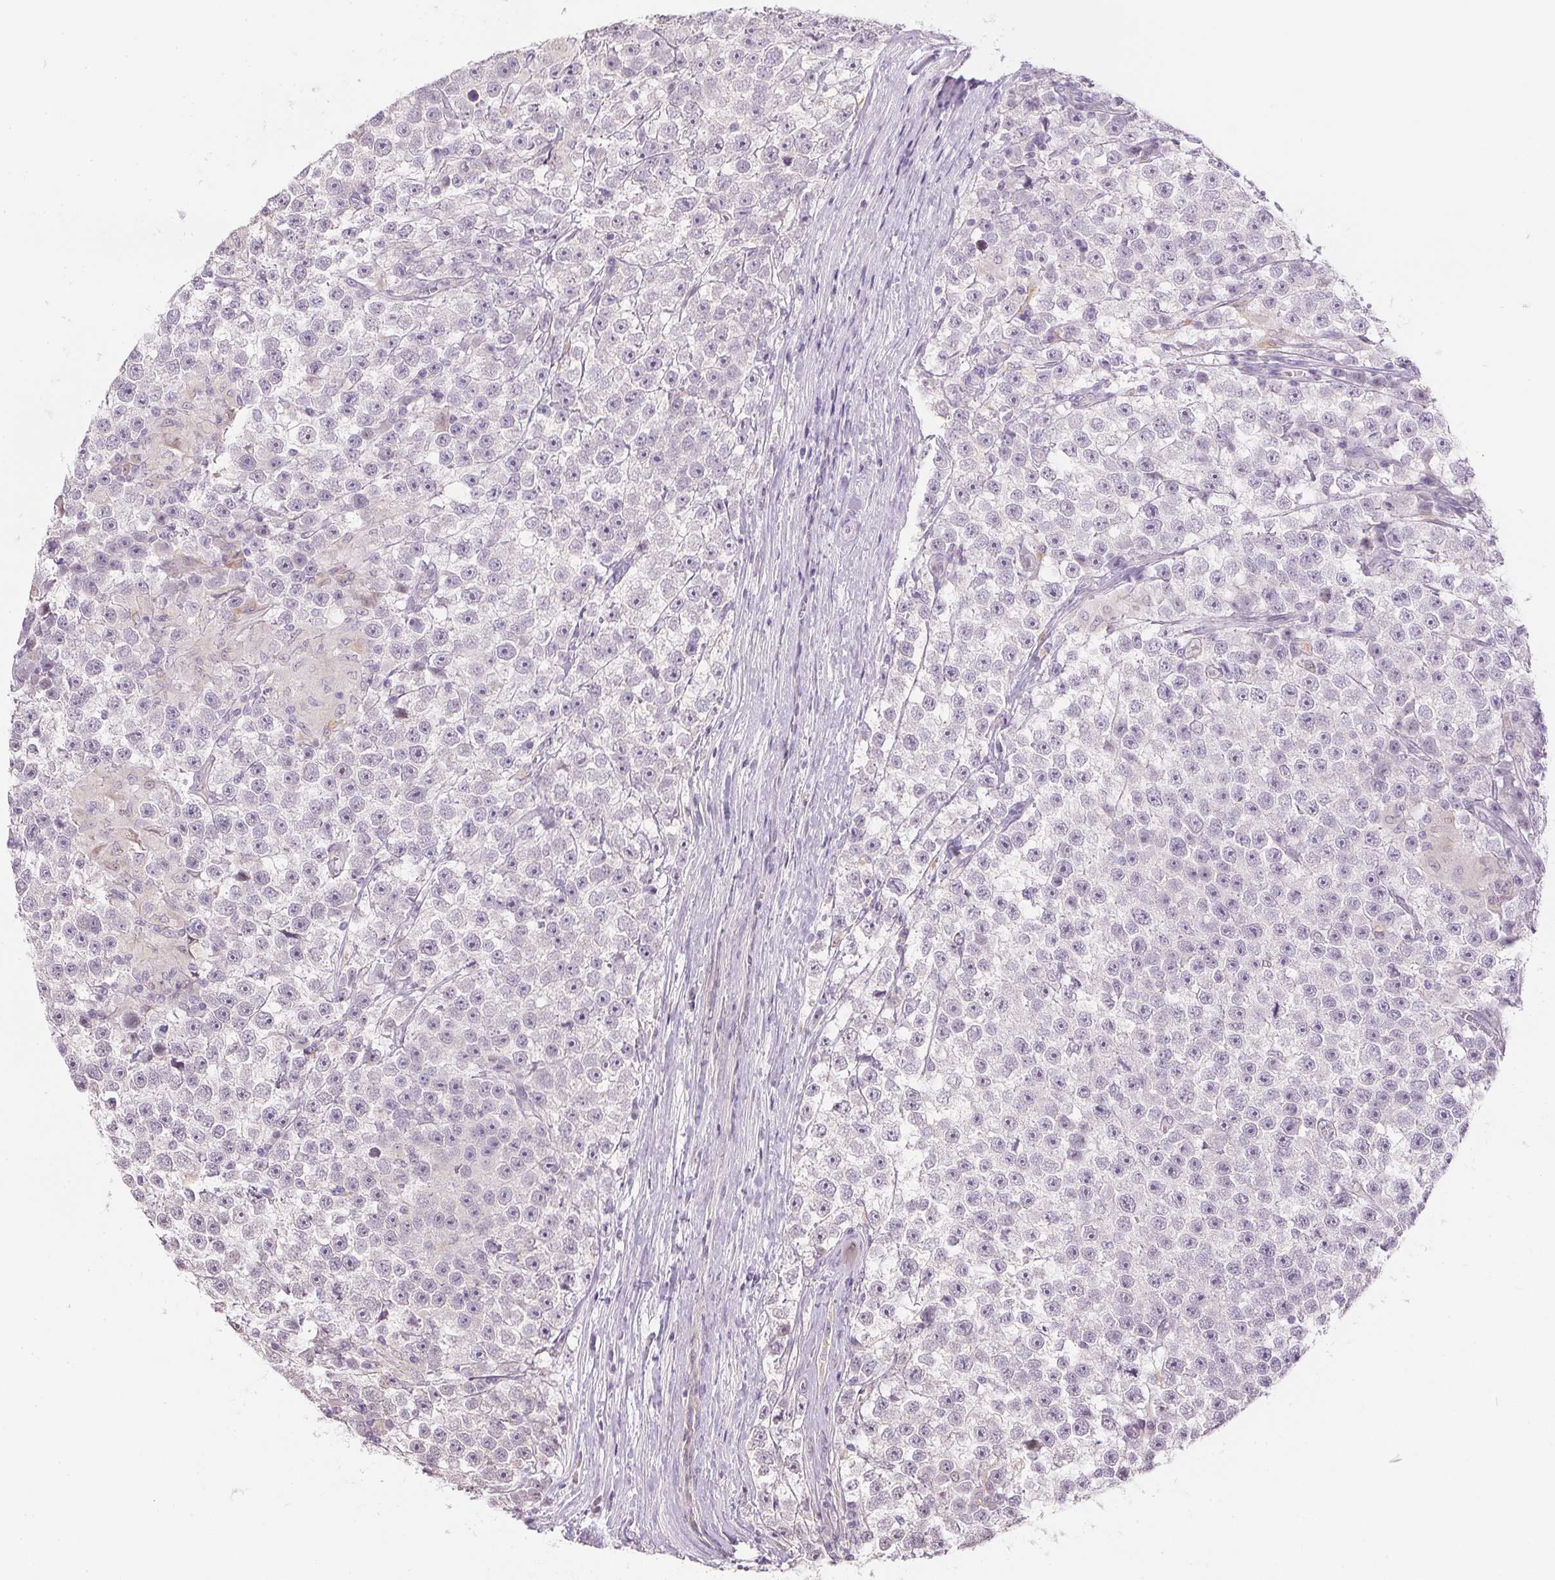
{"staining": {"intensity": "negative", "quantity": "none", "location": "none"}, "tissue": "testis cancer", "cell_type": "Tumor cells", "image_type": "cancer", "snomed": [{"axis": "morphology", "description": "Seminoma, NOS"}, {"axis": "topography", "description": "Testis"}], "caption": "This is a histopathology image of IHC staining of testis cancer, which shows no positivity in tumor cells.", "gene": "CTCFL", "patient": {"sex": "male", "age": 31}}